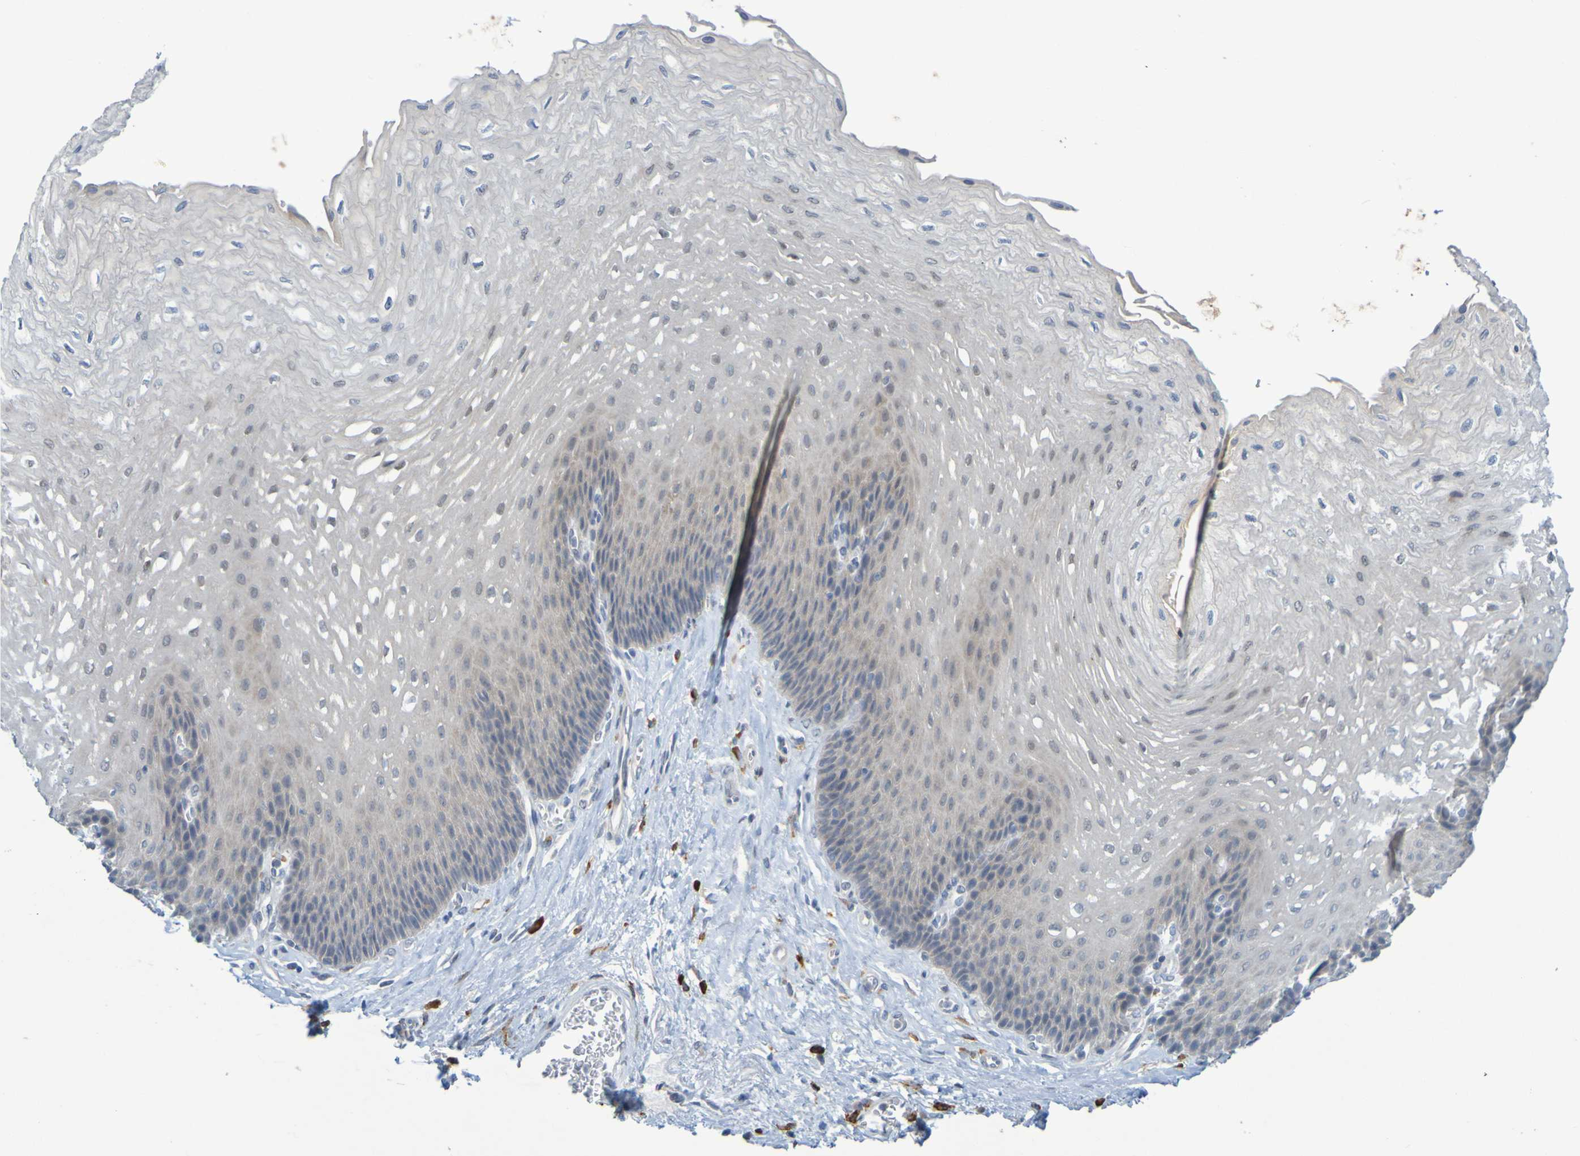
{"staining": {"intensity": "weak", "quantity": "<25%", "location": "cytoplasmic/membranous"}, "tissue": "esophagus", "cell_type": "Squamous epithelial cells", "image_type": "normal", "snomed": [{"axis": "morphology", "description": "Normal tissue, NOS"}, {"axis": "topography", "description": "Esophagus"}], "caption": "DAB immunohistochemical staining of benign esophagus displays no significant positivity in squamous epithelial cells.", "gene": "LILRB5", "patient": {"sex": "female", "age": 72}}